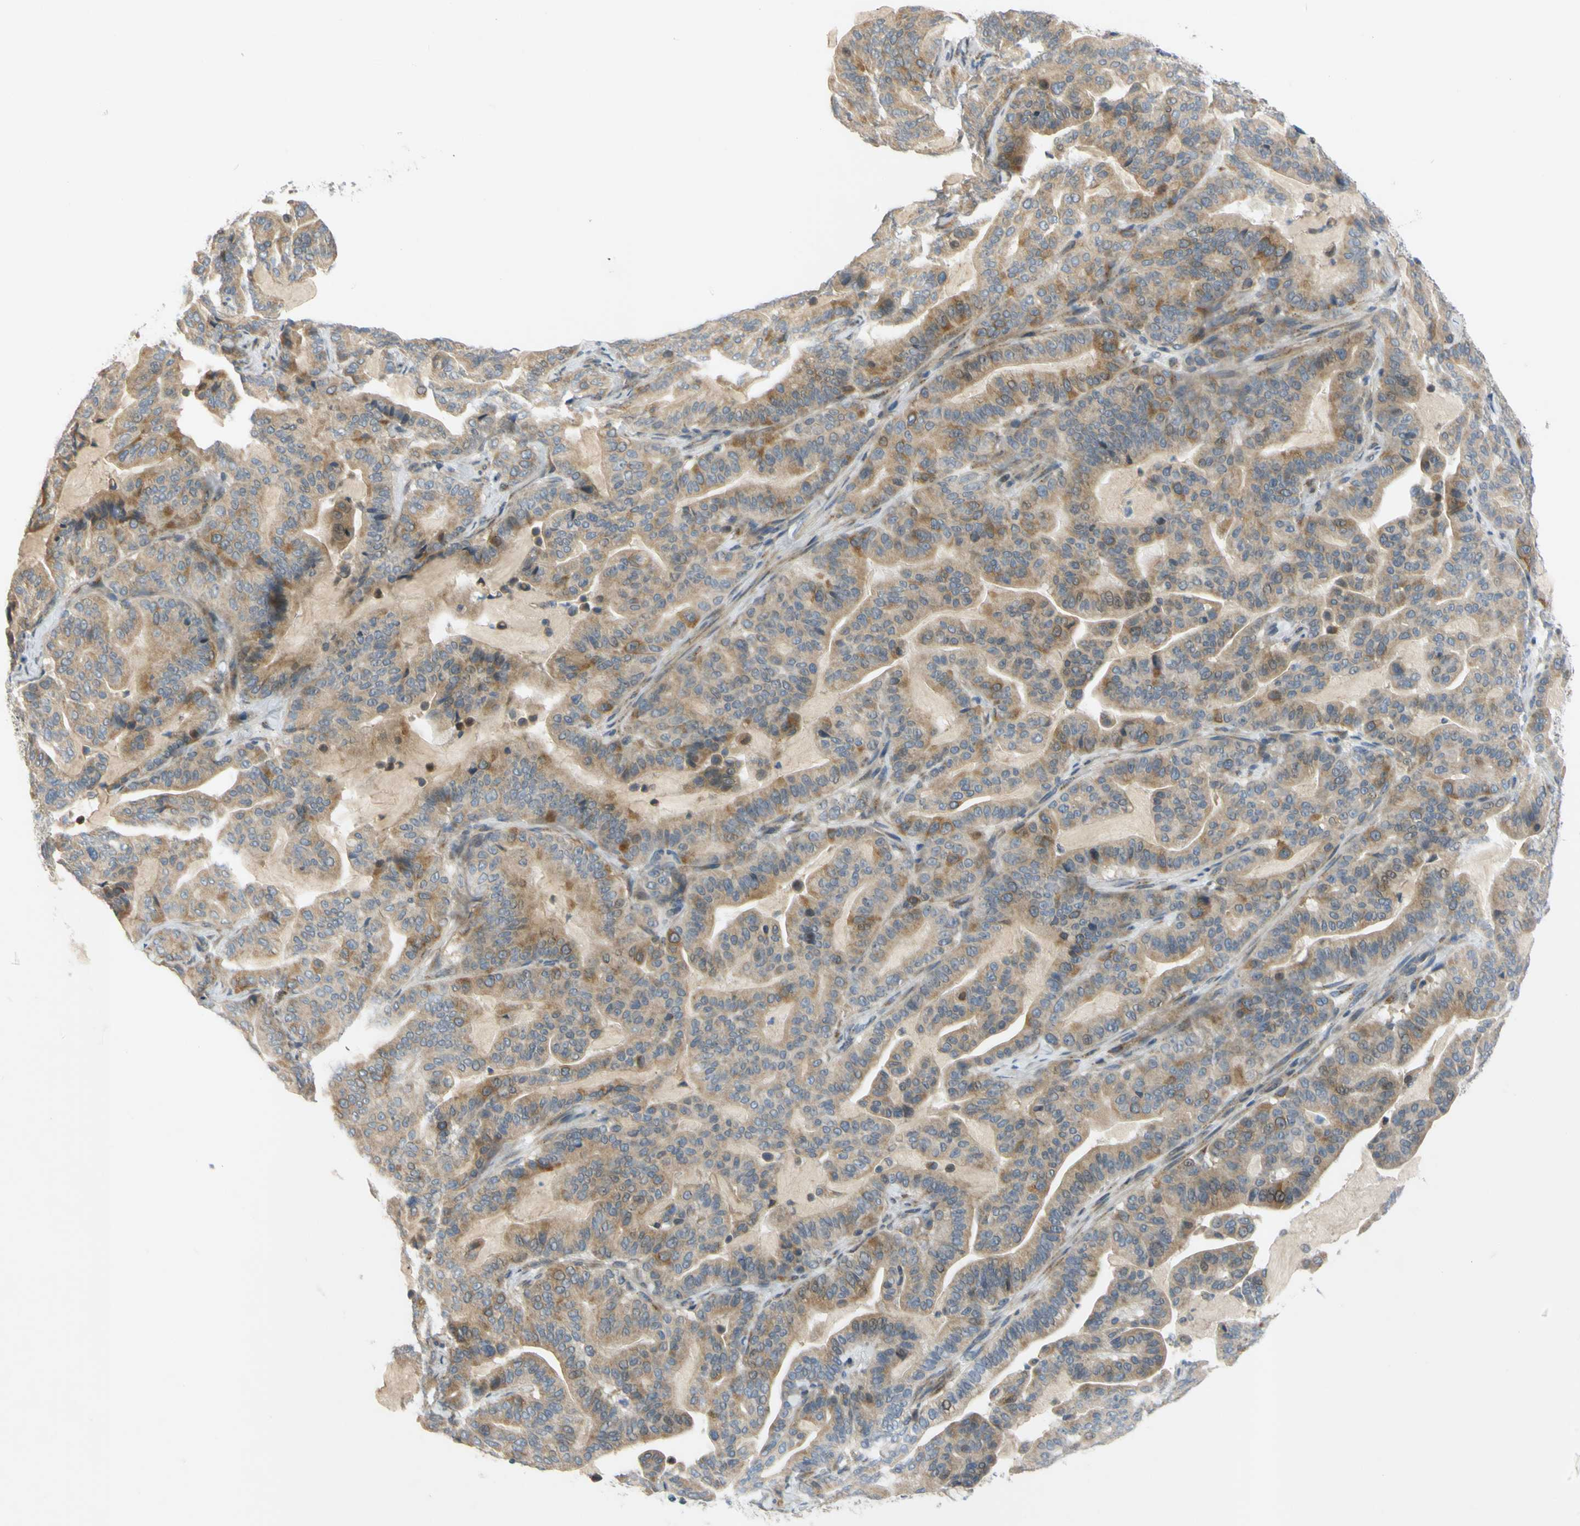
{"staining": {"intensity": "moderate", "quantity": ">75%", "location": "cytoplasmic/membranous"}, "tissue": "pancreatic cancer", "cell_type": "Tumor cells", "image_type": "cancer", "snomed": [{"axis": "morphology", "description": "Adenocarcinoma, NOS"}, {"axis": "topography", "description": "Pancreas"}], "caption": "Pancreatic cancer was stained to show a protein in brown. There is medium levels of moderate cytoplasmic/membranous staining in about >75% of tumor cells. Immunohistochemistry stains the protein of interest in brown and the nuclei are stained blue.", "gene": "CCNB2", "patient": {"sex": "male", "age": 63}}